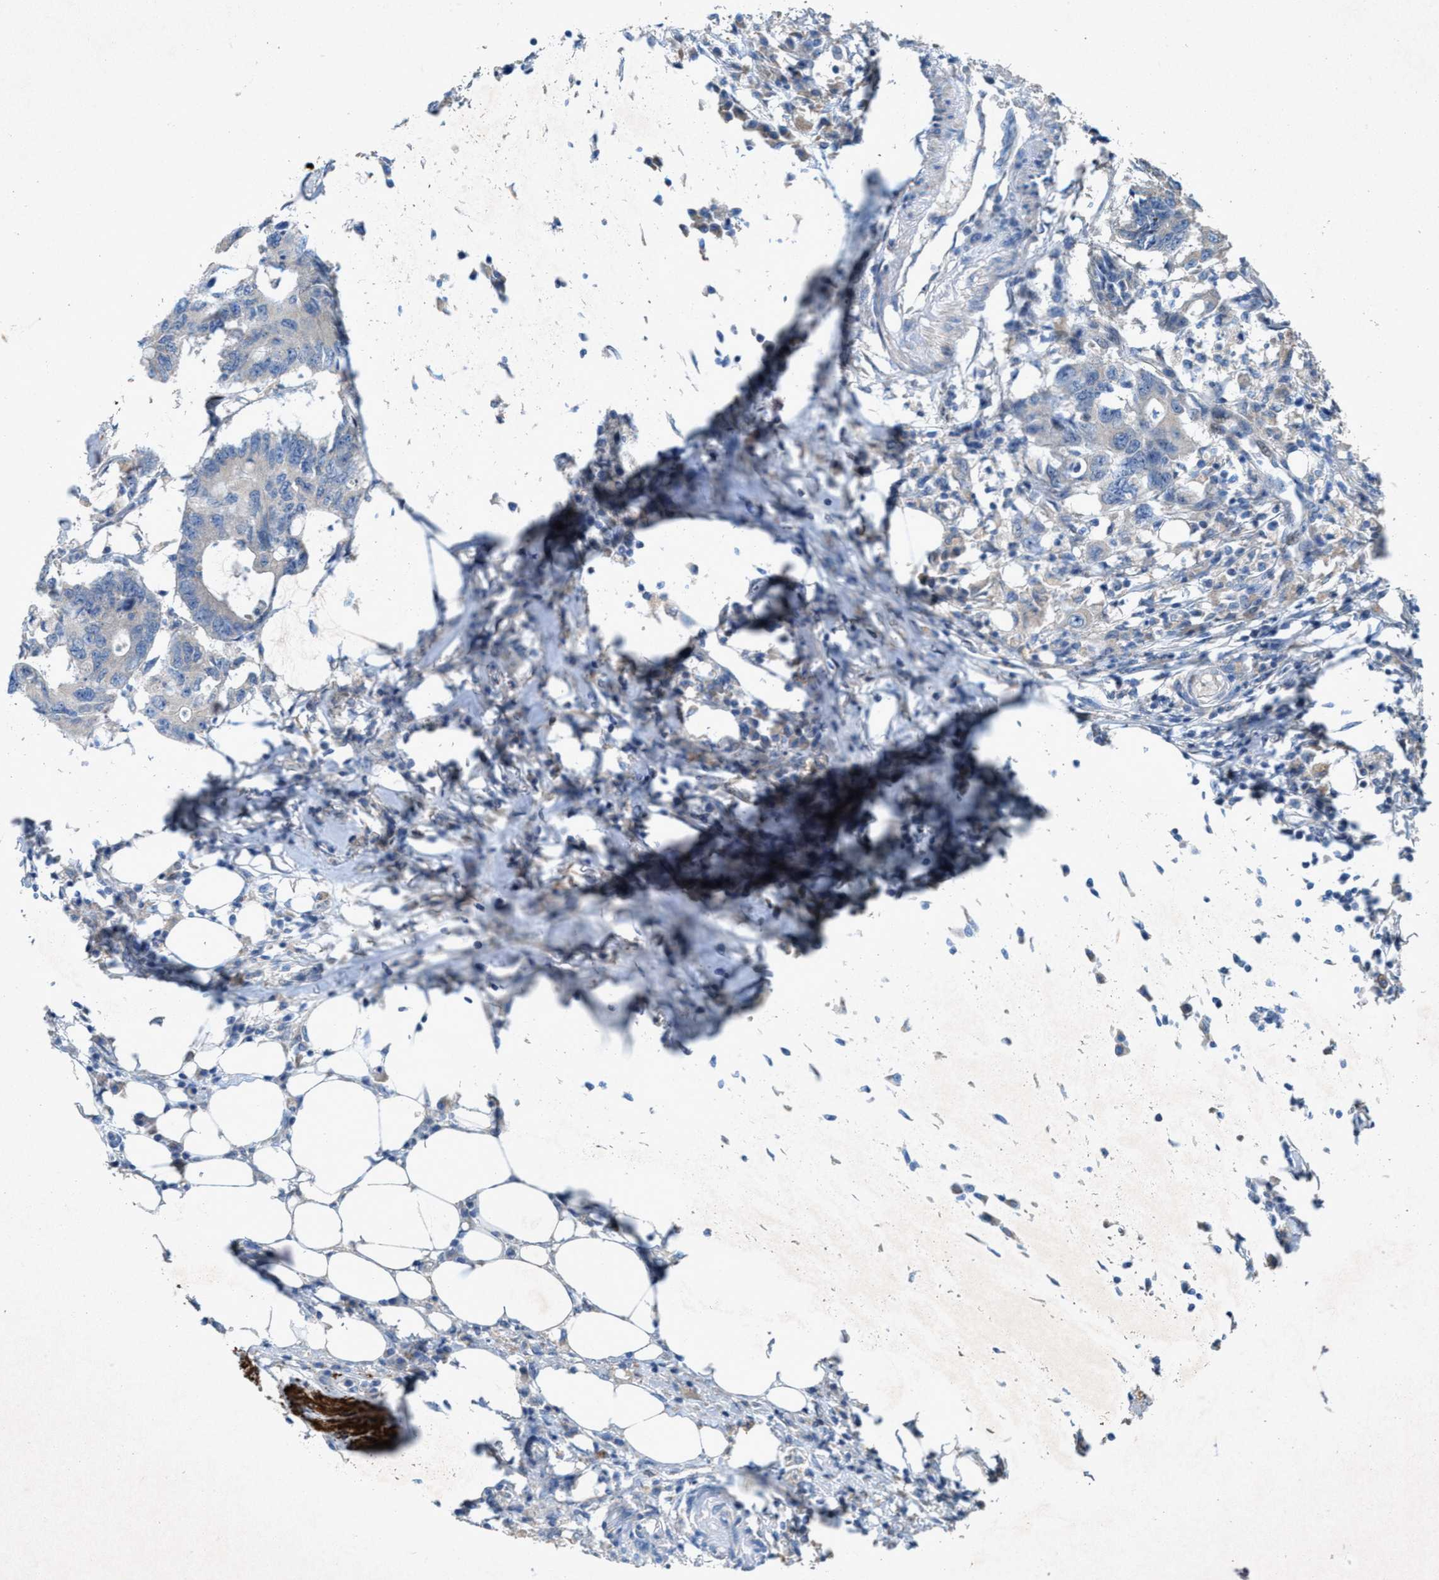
{"staining": {"intensity": "negative", "quantity": "none", "location": "none"}, "tissue": "colorectal cancer", "cell_type": "Tumor cells", "image_type": "cancer", "snomed": [{"axis": "morphology", "description": "Adenocarcinoma, NOS"}, {"axis": "topography", "description": "Colon"}], "caption": "The micrograph shows no staining of tumor cells in colorectal cancer (adenocarcinoma).", "gene": "URGCP", "patient": {"sex": "male", "age": 71}}